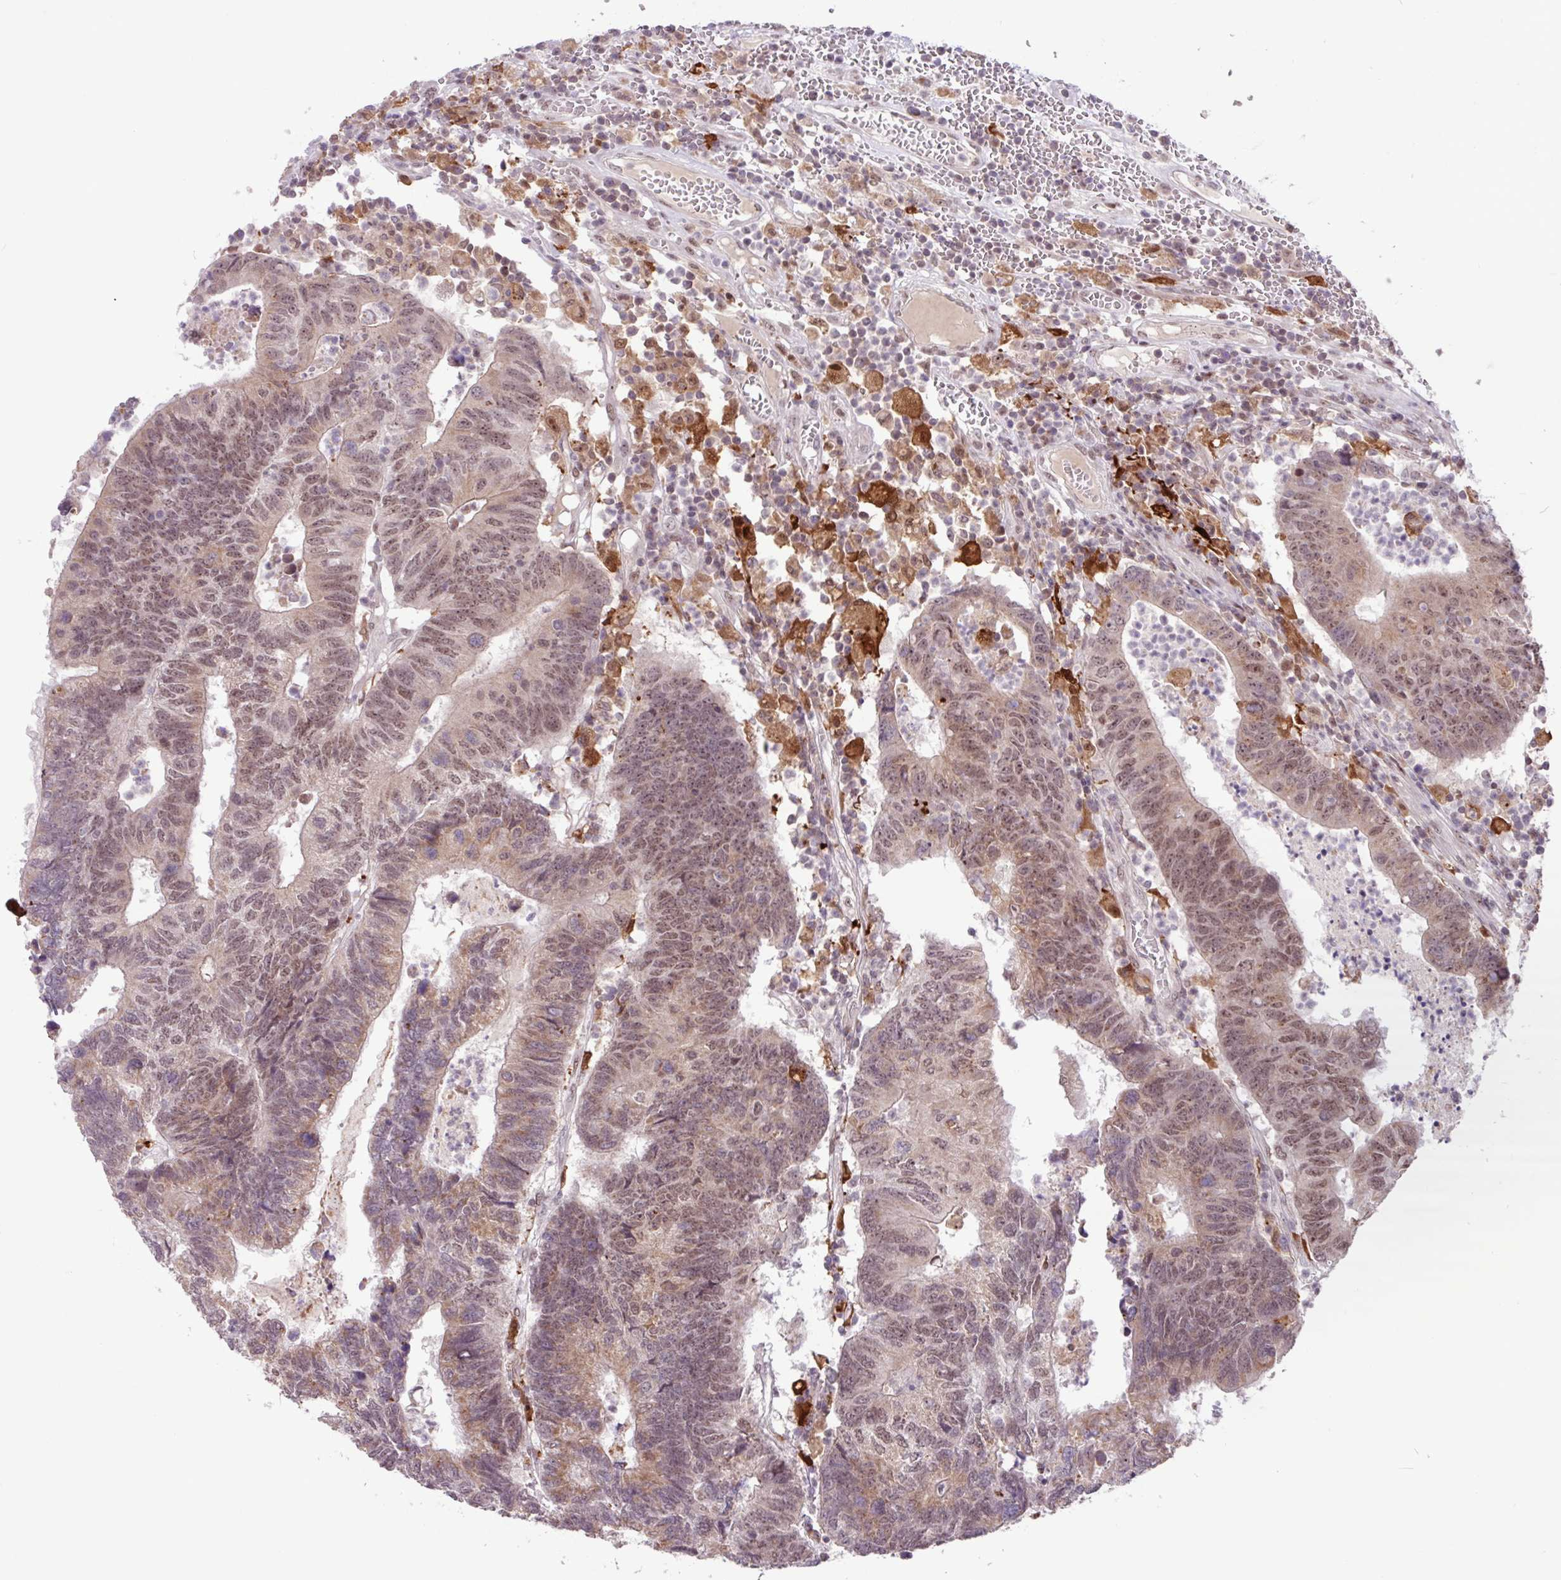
{"staining": {"intensity": "moderate", "quantity": ">75%", "location": "cytoplasmic/membranous,nuclear"}, "tissue": "colorectal cancer", "cell_type": "Tumor cells", "image_type": "cancer", "snomed": [{"axis": "morphology", "description": "Adenocarcinoma, NOS"}, {"axis": "topography", "description": "Colon"}], "caption": "Immunohistochemical staining of human colorectal cancer (adenocarcinoma) displays moderate cytoplasmic/membranous and nuclear protein expression in approximately >75% of tumor cells.", "gene": "BRD3", "patient": {"sex": "female", "age": 48}}